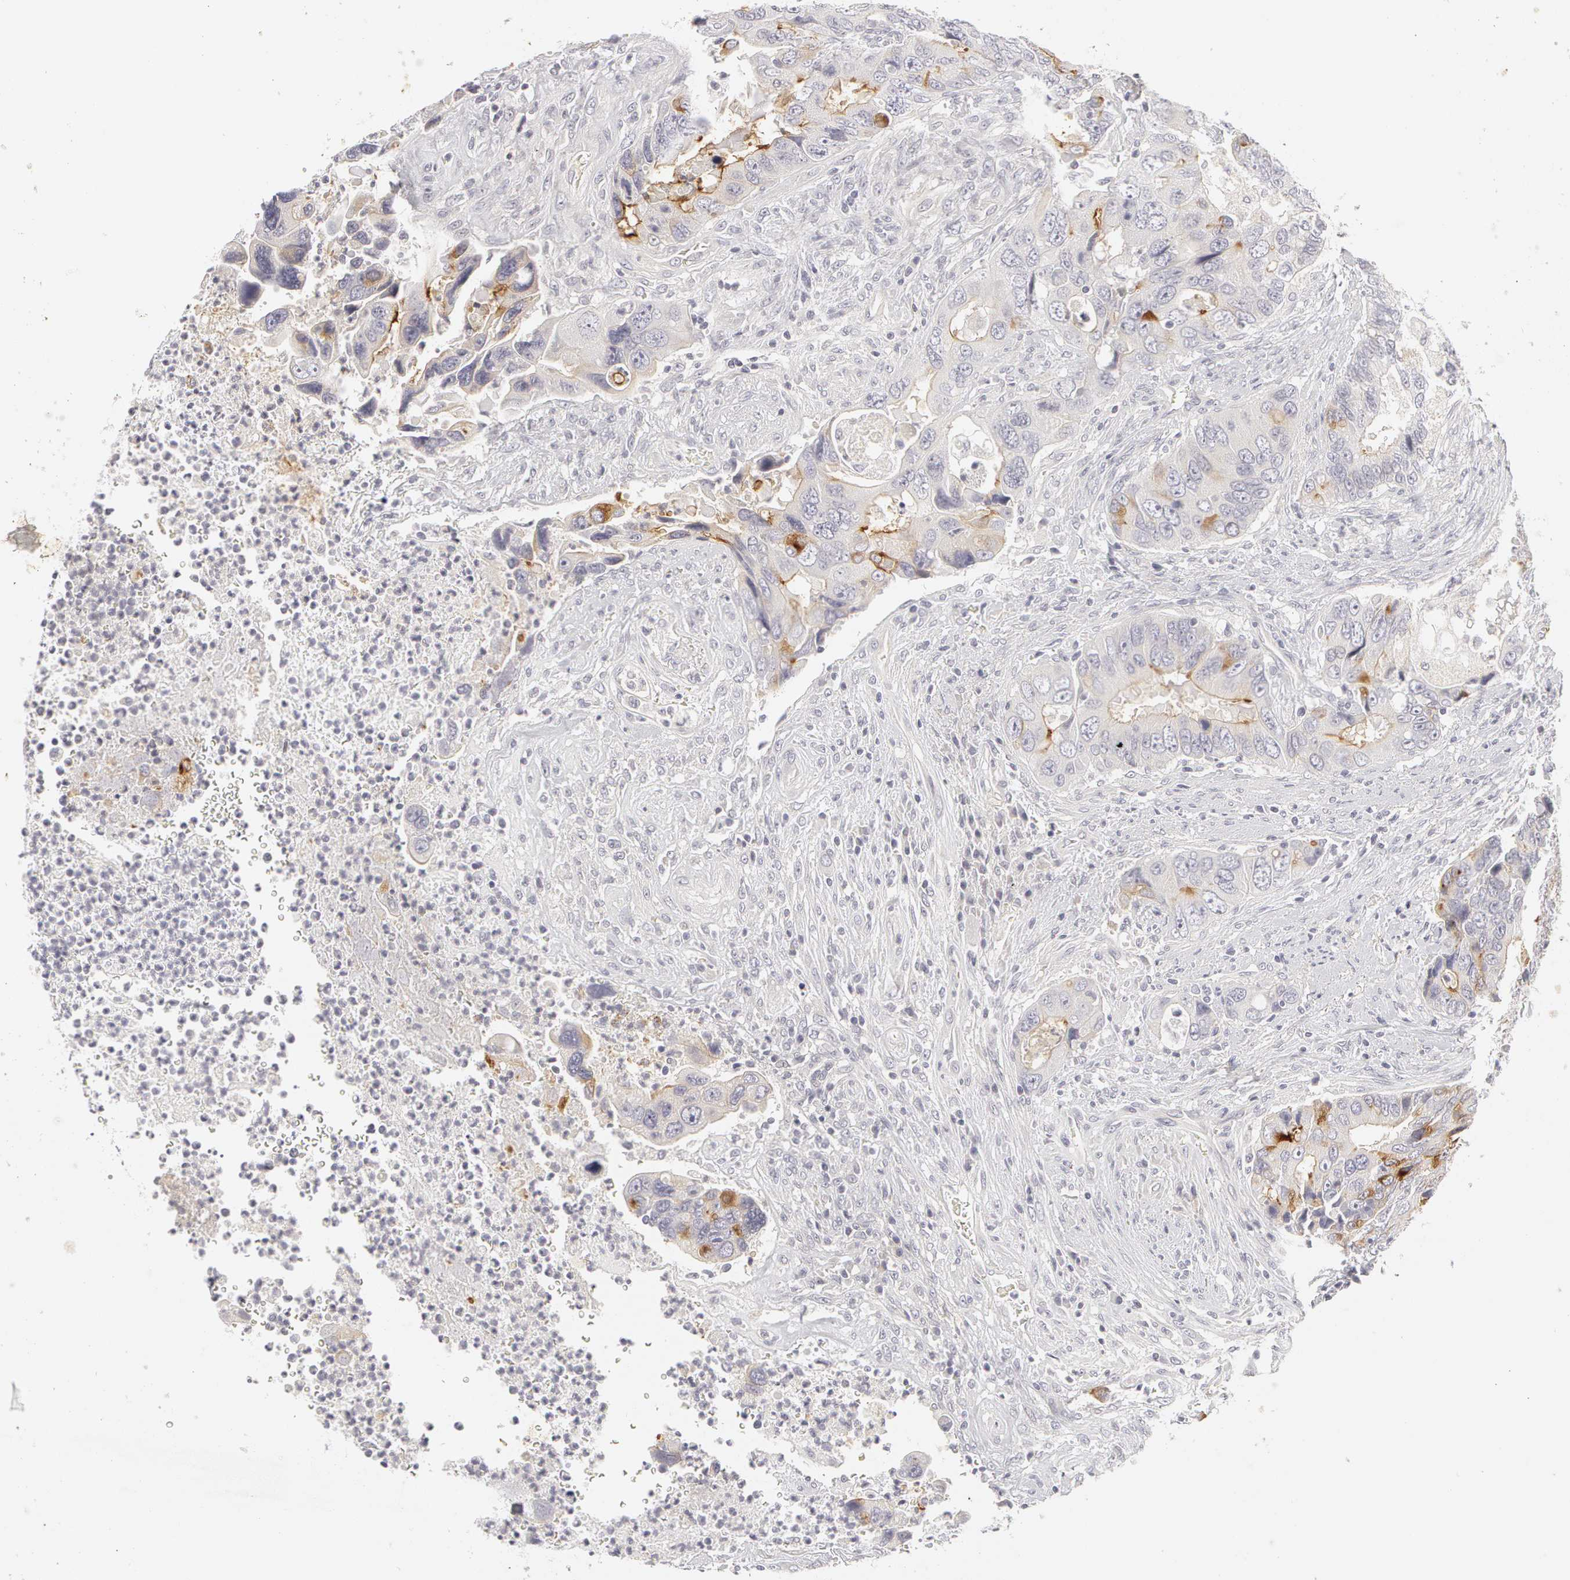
{"staining": {"intensity": "moderate", "quantity": "25%-75%", "location": "cytoplasmic/membranous"}, "tissue": "colorectal cancer", "cell_type": "Tumor cells", "image_type": "cancer", "snomed": [{"axis": "morphology", "description": "Adenocarcinoma, NOS"}, {"axis": "topography", "description": "Rectum"}], "caption": "This micrograph demonstrates adenocarcinoma (colorectal) stained with immunohistochemistry (IHC) to label a protein in brown. The cytoplasmic/membranous of tumor cells show moderate positivity for the protein. Nuclei are counter-stained blue.", "gene": "ABCB1", "patient": {"sex": "female", "age": 67}}